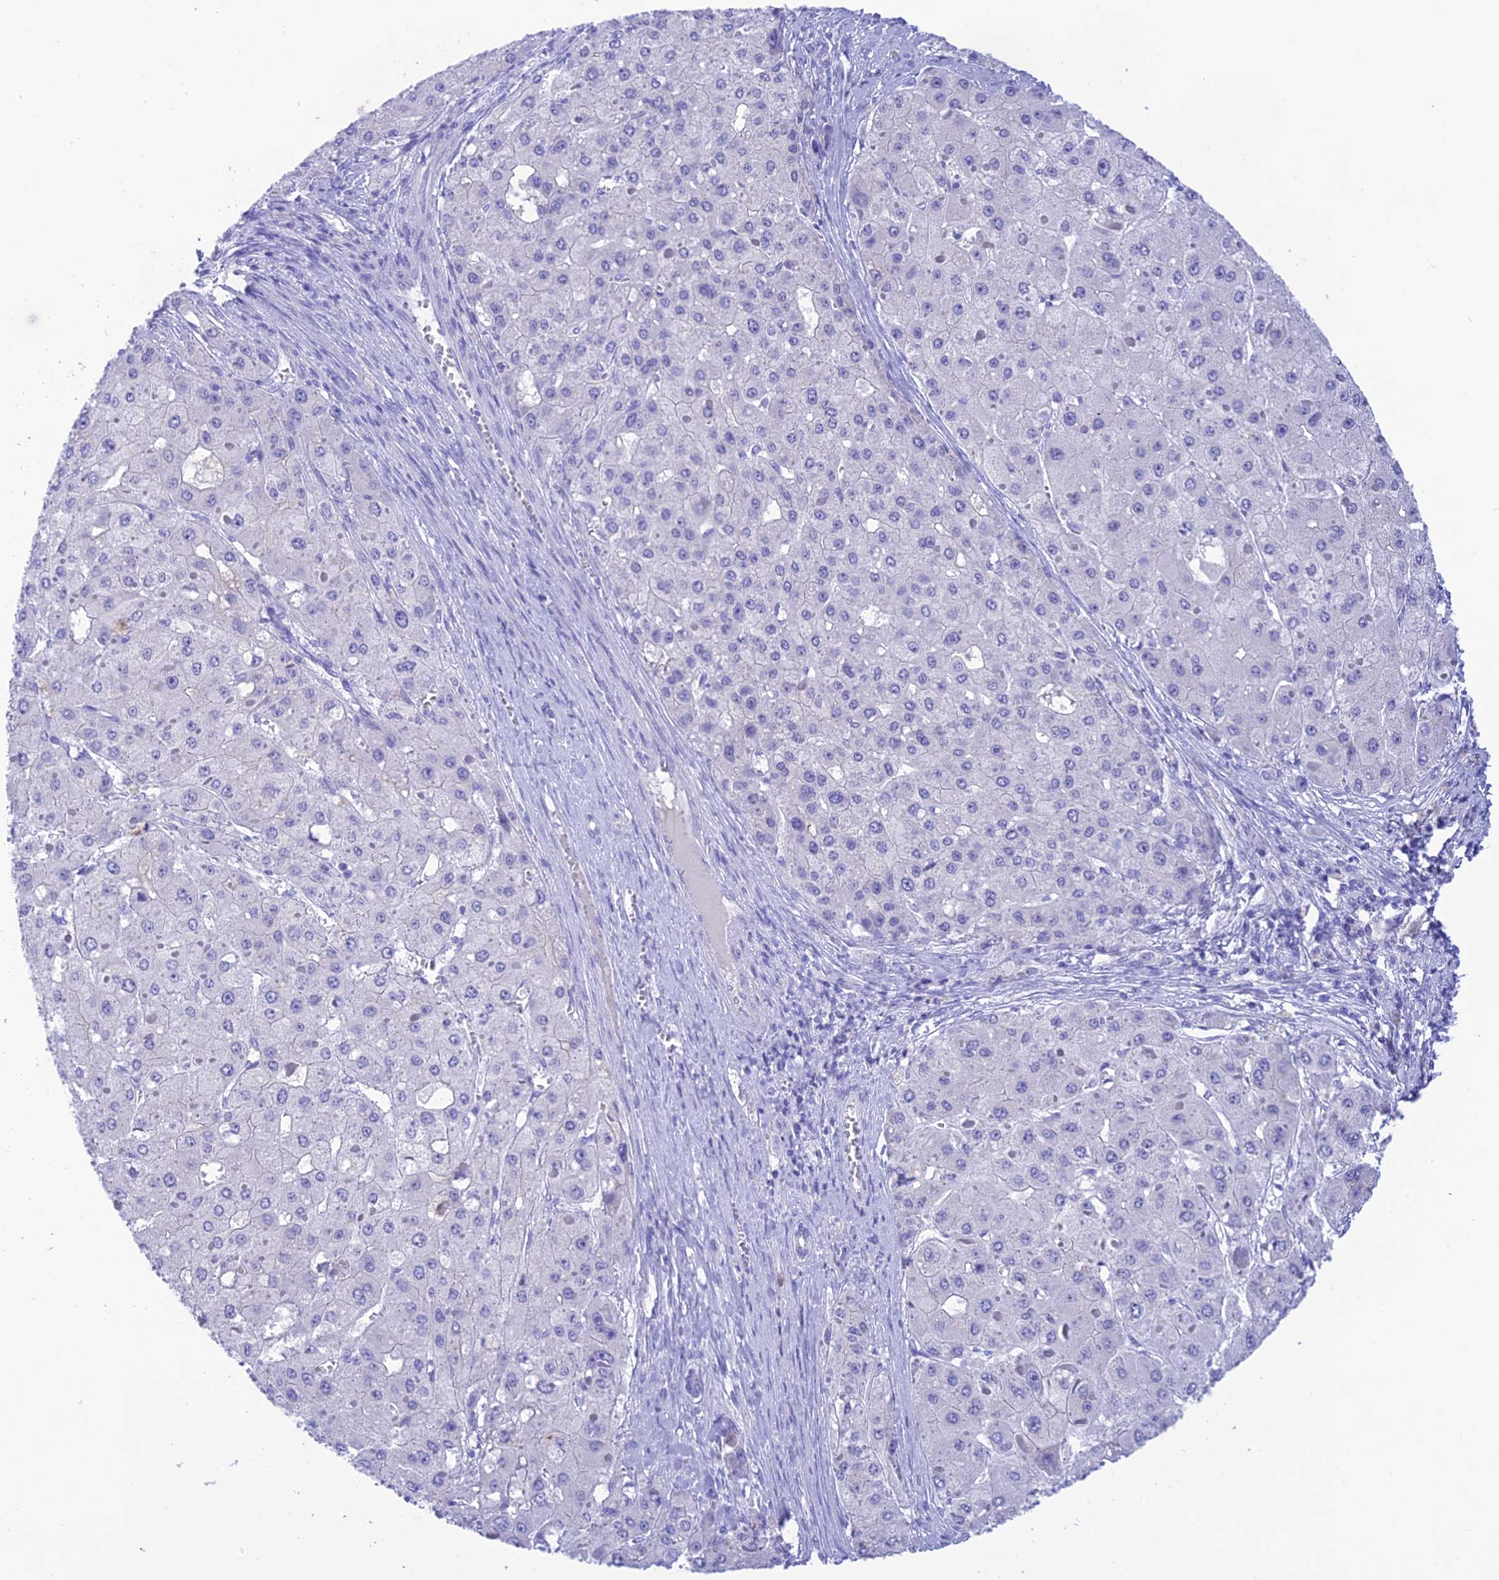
{"staining": {"intensity": "negative", "quantity": "none", "location": "none"}, "tissue": "liver cancer", "cell_type": "Tumor cells", "image_type": "cancer", "snomed": [{"axis": "morphology", "description": "Carcinoma, Hepatocellular, NOS"}, {"axis": "topography", "description": "Liver"}], "caption": "This is an immunohistochemistry photomicrograph of human hepatocellular carcinoma (liver). There is no expression in tumor cells.", "gene": "KDELR3", "patient": {"sex": "female", "age": 73}}